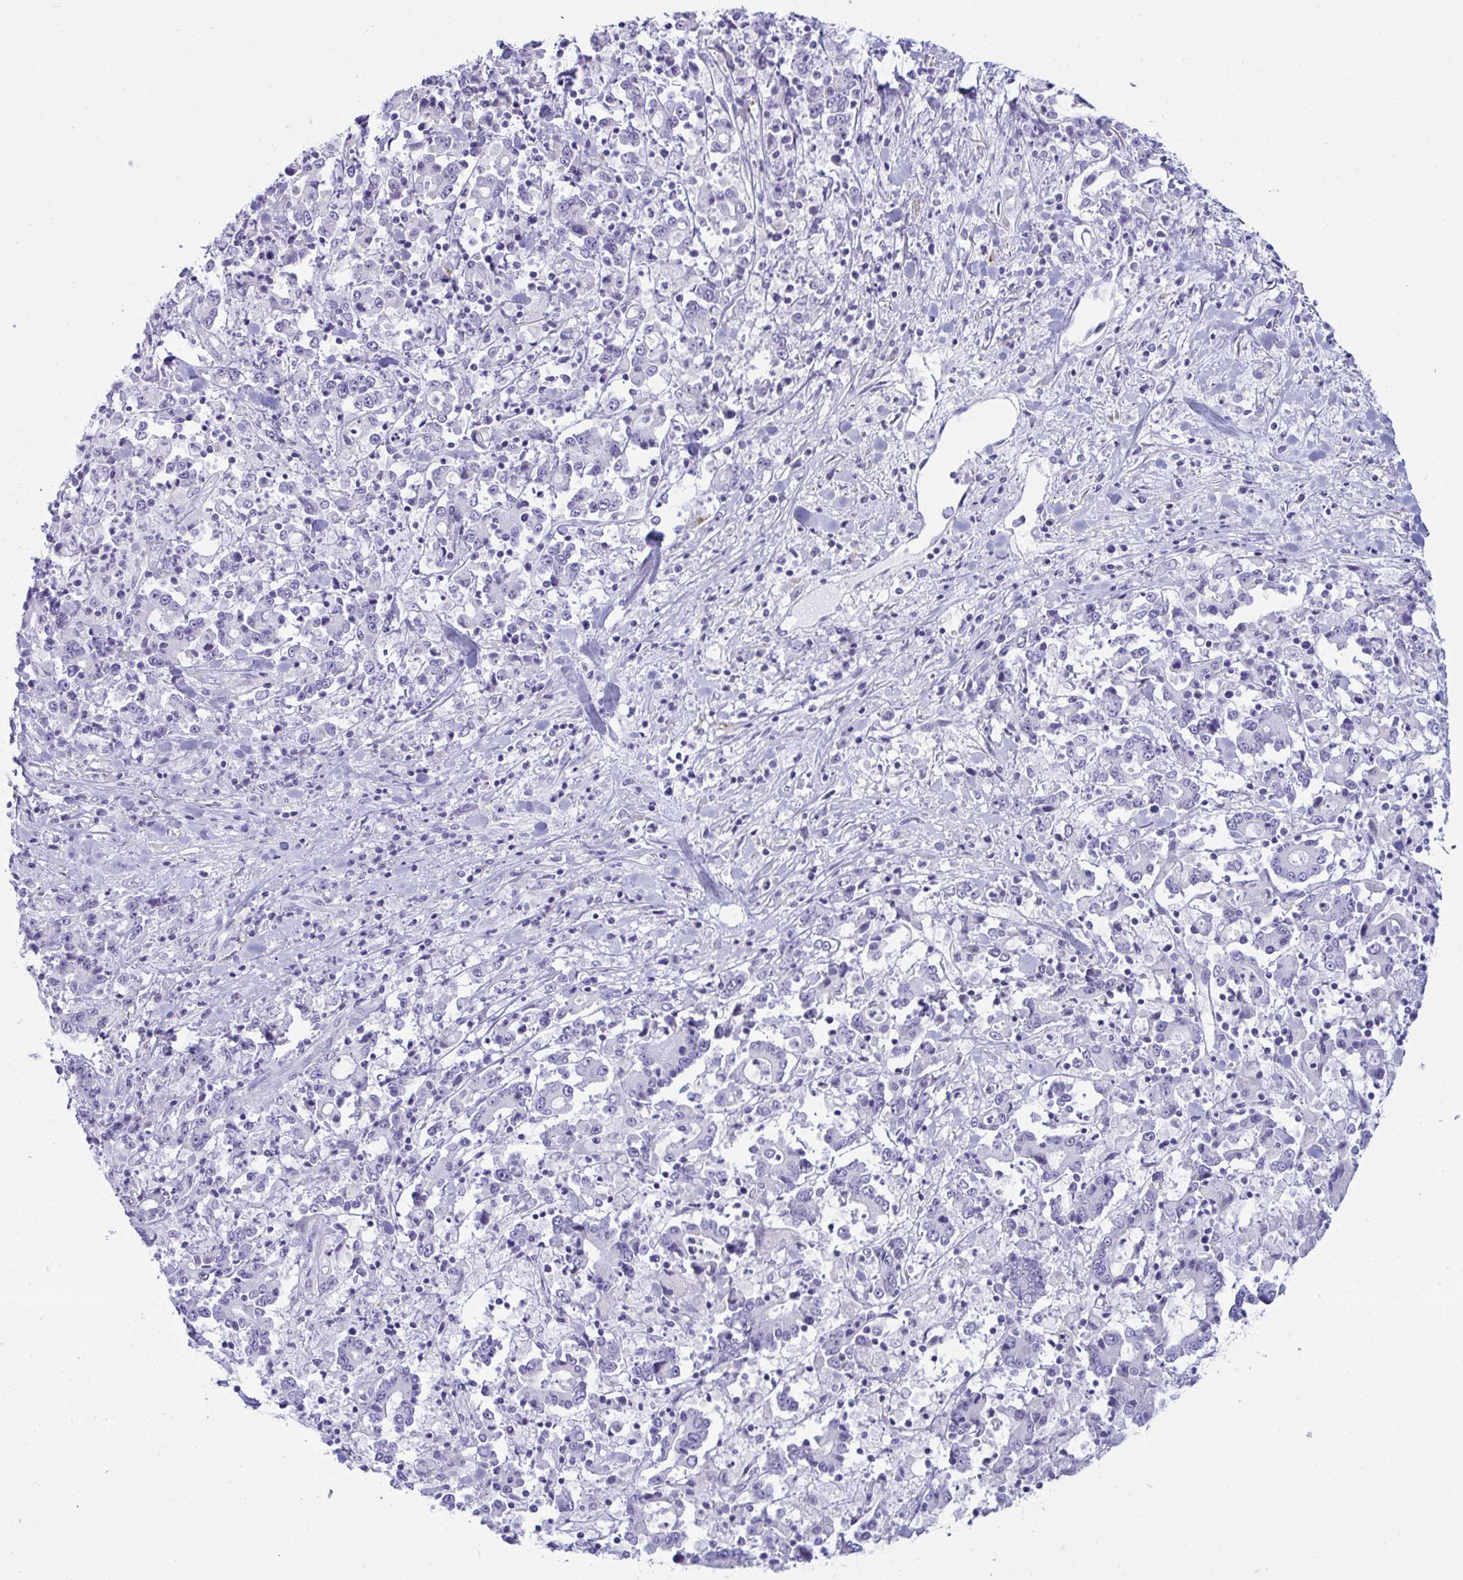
{"staining": {"intensity": "negative", "quantity": "none", "location": "none"}, "tissue": "stomach cancer", "cell_type": "Tumor cells", "image_type": "cancer", "snomed": [{"axis": "morphology", "description": "Adenocarcinoma, NOS"}, {"axis": "topography", "description": "Stomach, upper"}], "caption": "Tumor cells show no significant protein expression in stomach cancer. The staining was performed using DAB (3,3'-diaminobenzidine) to visualize the protein expression in brown, while the nuclei were stained in blue with hematoxylin (Magnification: 20x).", "gene": "BBS1", "patient": {"sex": "male", "age": 68}}